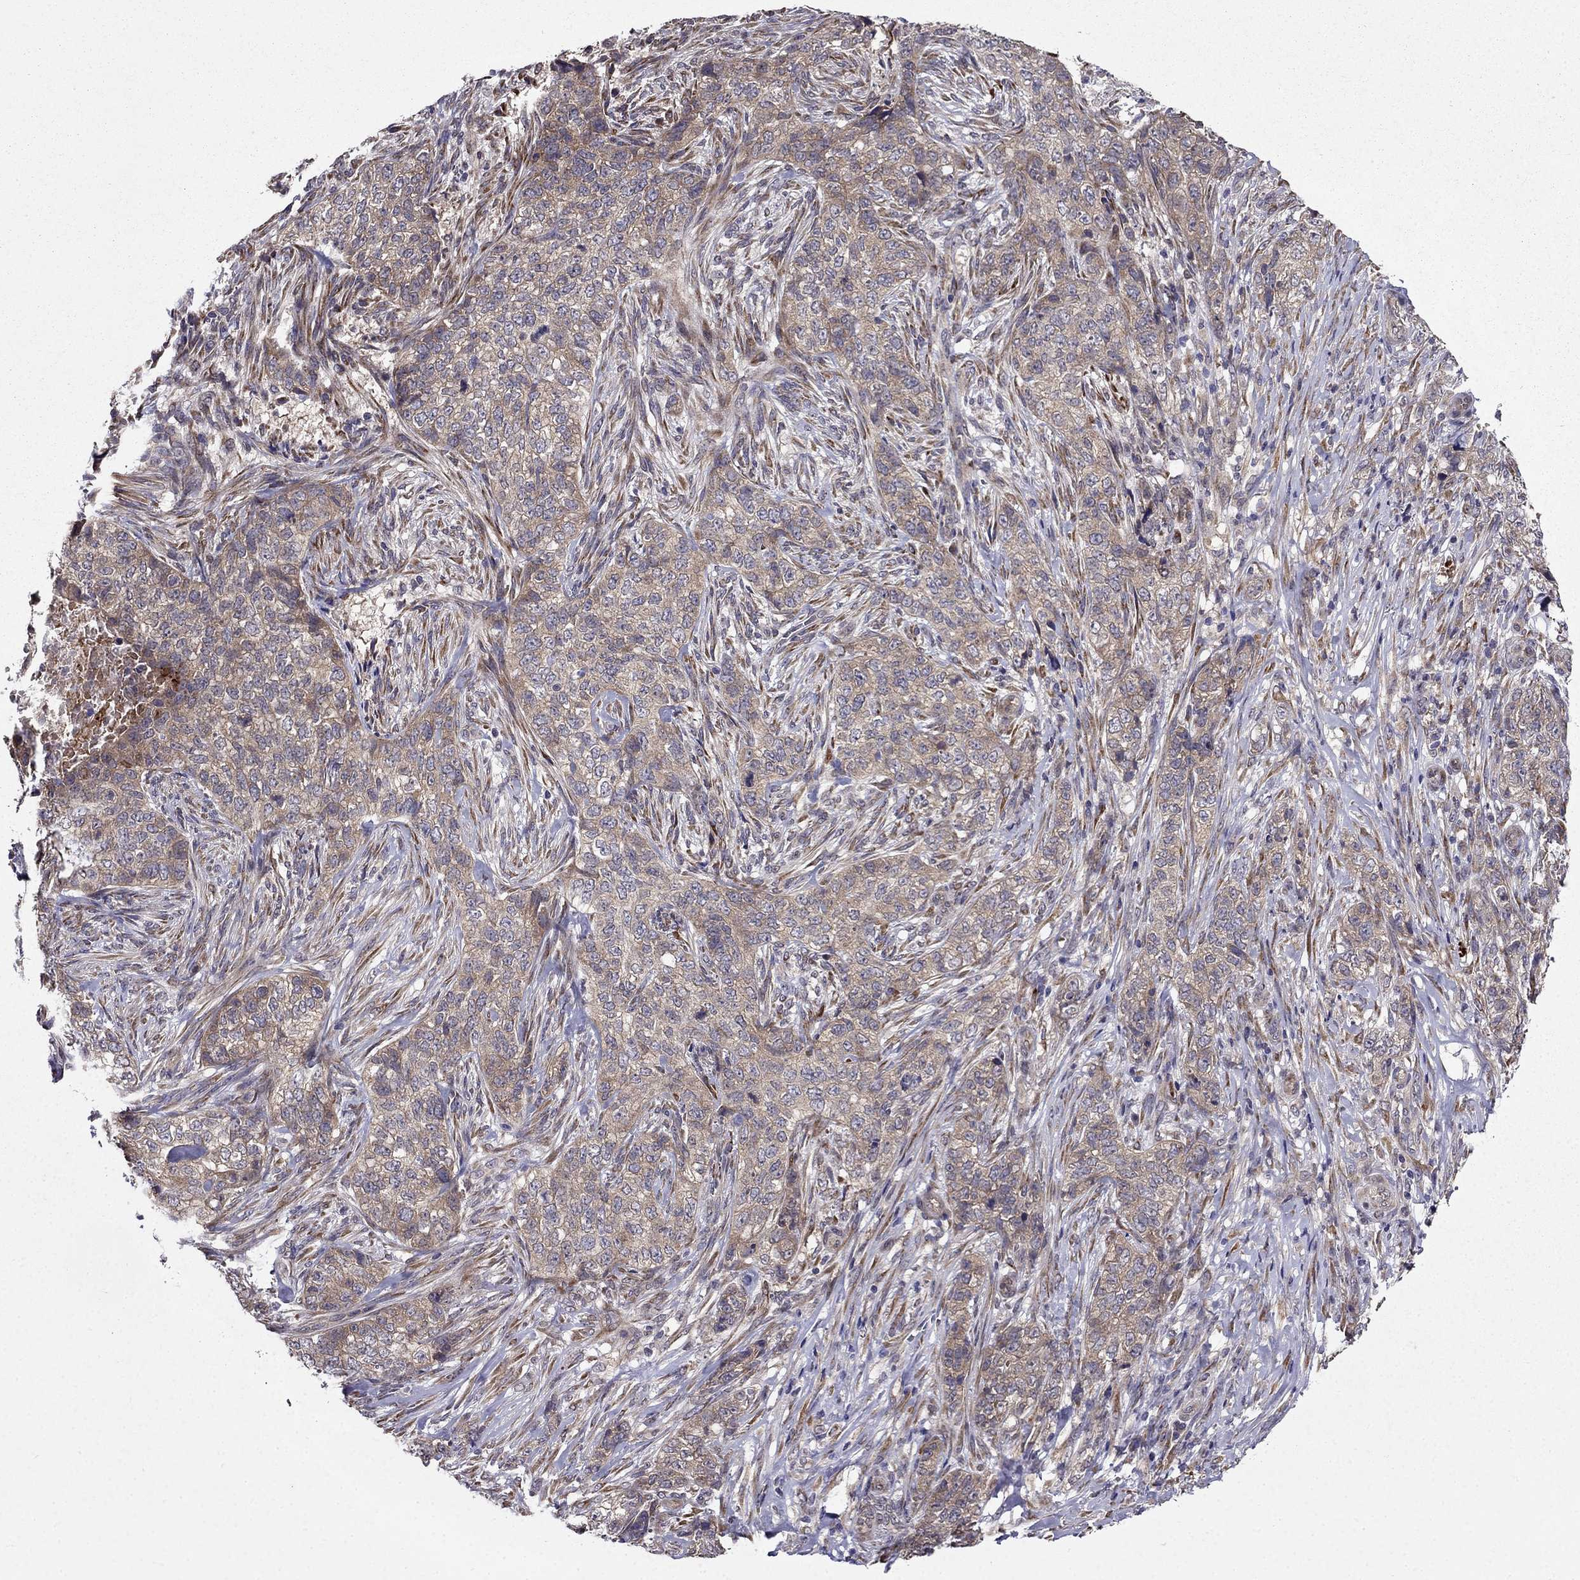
{"staining": {"intensity": "weak", "quantity": ">75%", "location": "cytoplasmic/membranous"}, "tissue": "skin cancer", "cell_type": "Tumor cells", "image_type": "cancer", "snomed": [{"axis": "morphology", "description": "Basal cell carcinoma"}, {"axis": "topography", "description": "Skin"}], "caption": "Immunohistochemistry (DAB (3,3'-diaminobenzidine)) staining of human skin cancer (basal cell carcinoma) shows weak cytoplasmic/membranous protein expression in approximately >75% of tumor cells. (Brightfield microscopy of DAB IHC at high magnification).", "gene": "ARHGEF28", "patient": {"sex": "female", "age": 69}}